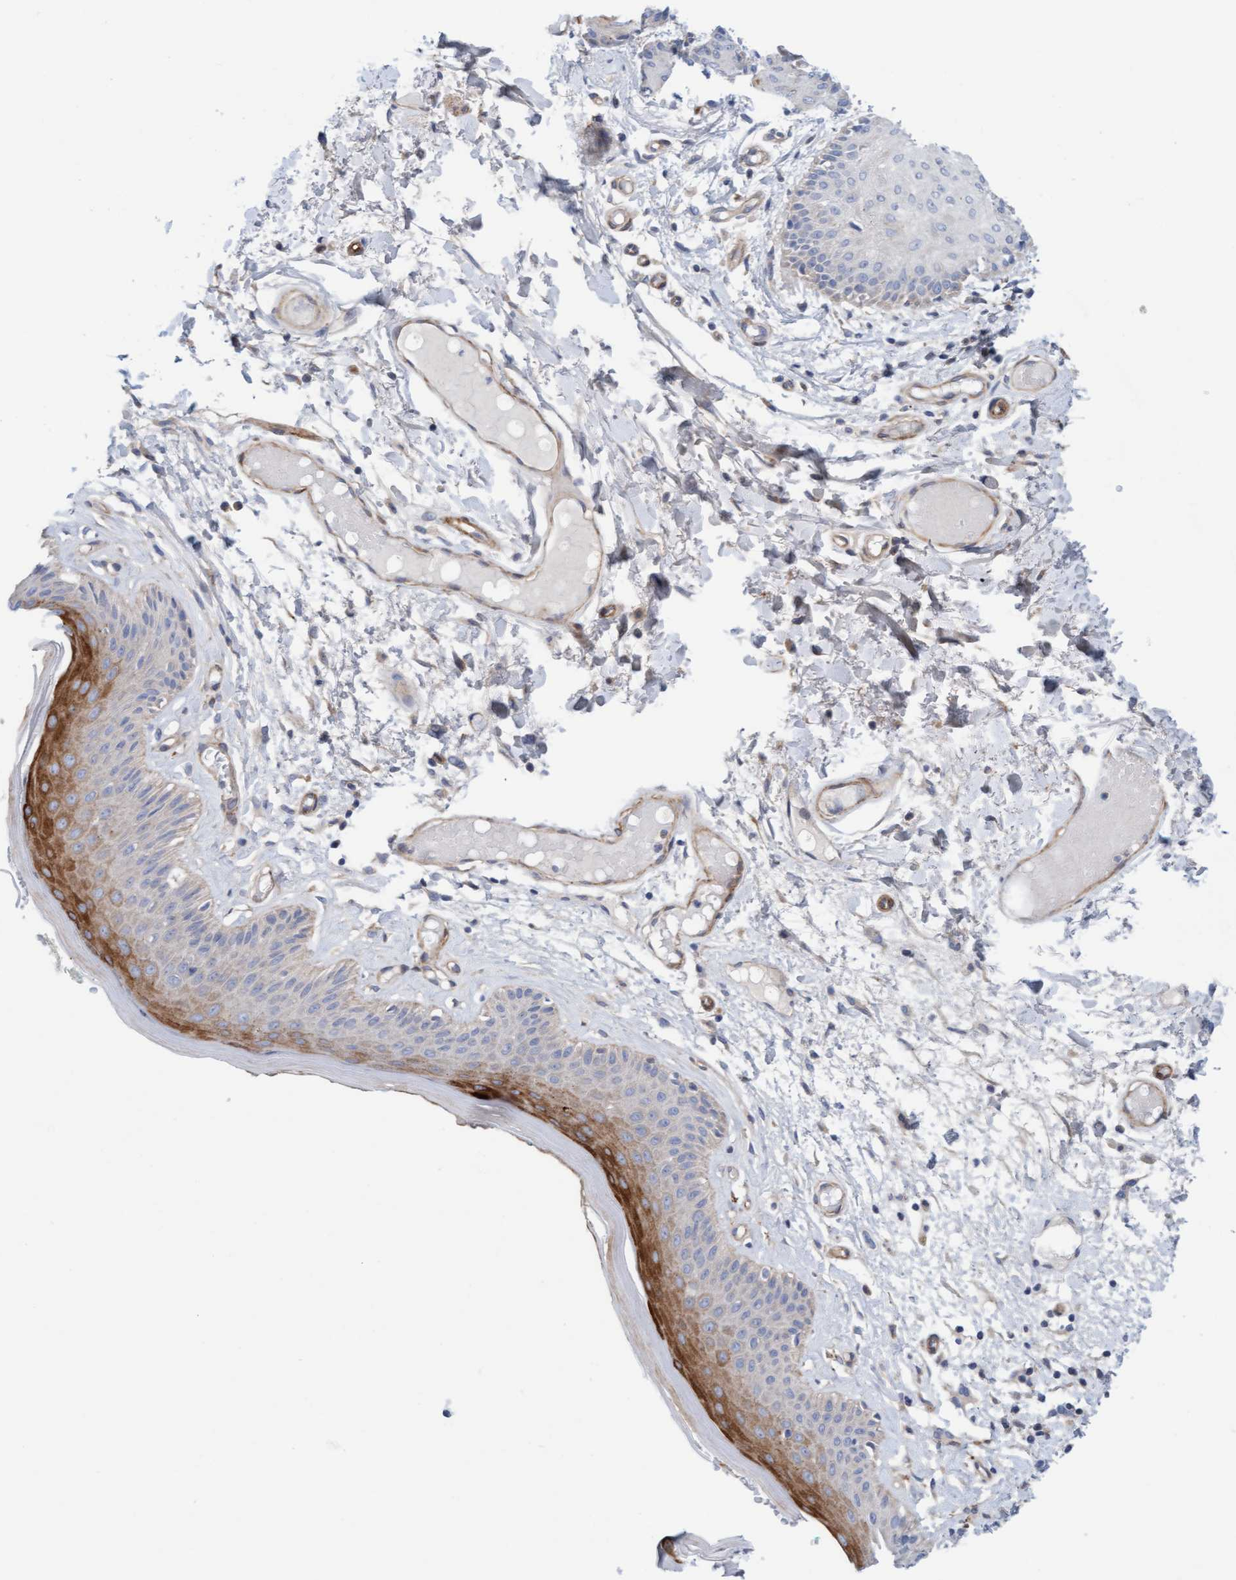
{"staining": {"intensity": "strong", "quantity": "<25%", "location": "cytoplasmic/membranous"}, "tissue": "skin", "cell_type": "Epidermal cells", "image_type": "normal", "snomed": [{"axis": "morphology", "description": "Normal tissue, NOS"}, {"axis": "topography", "description": "Vulva"}], "caption": "A brown stain labels strong cytoplasmic/membranous staining of a protein in epidermal cells of unremarkable human skin.", "gene": "CDK5RAP3", "patient": {"sex": "female", "age": 73}}